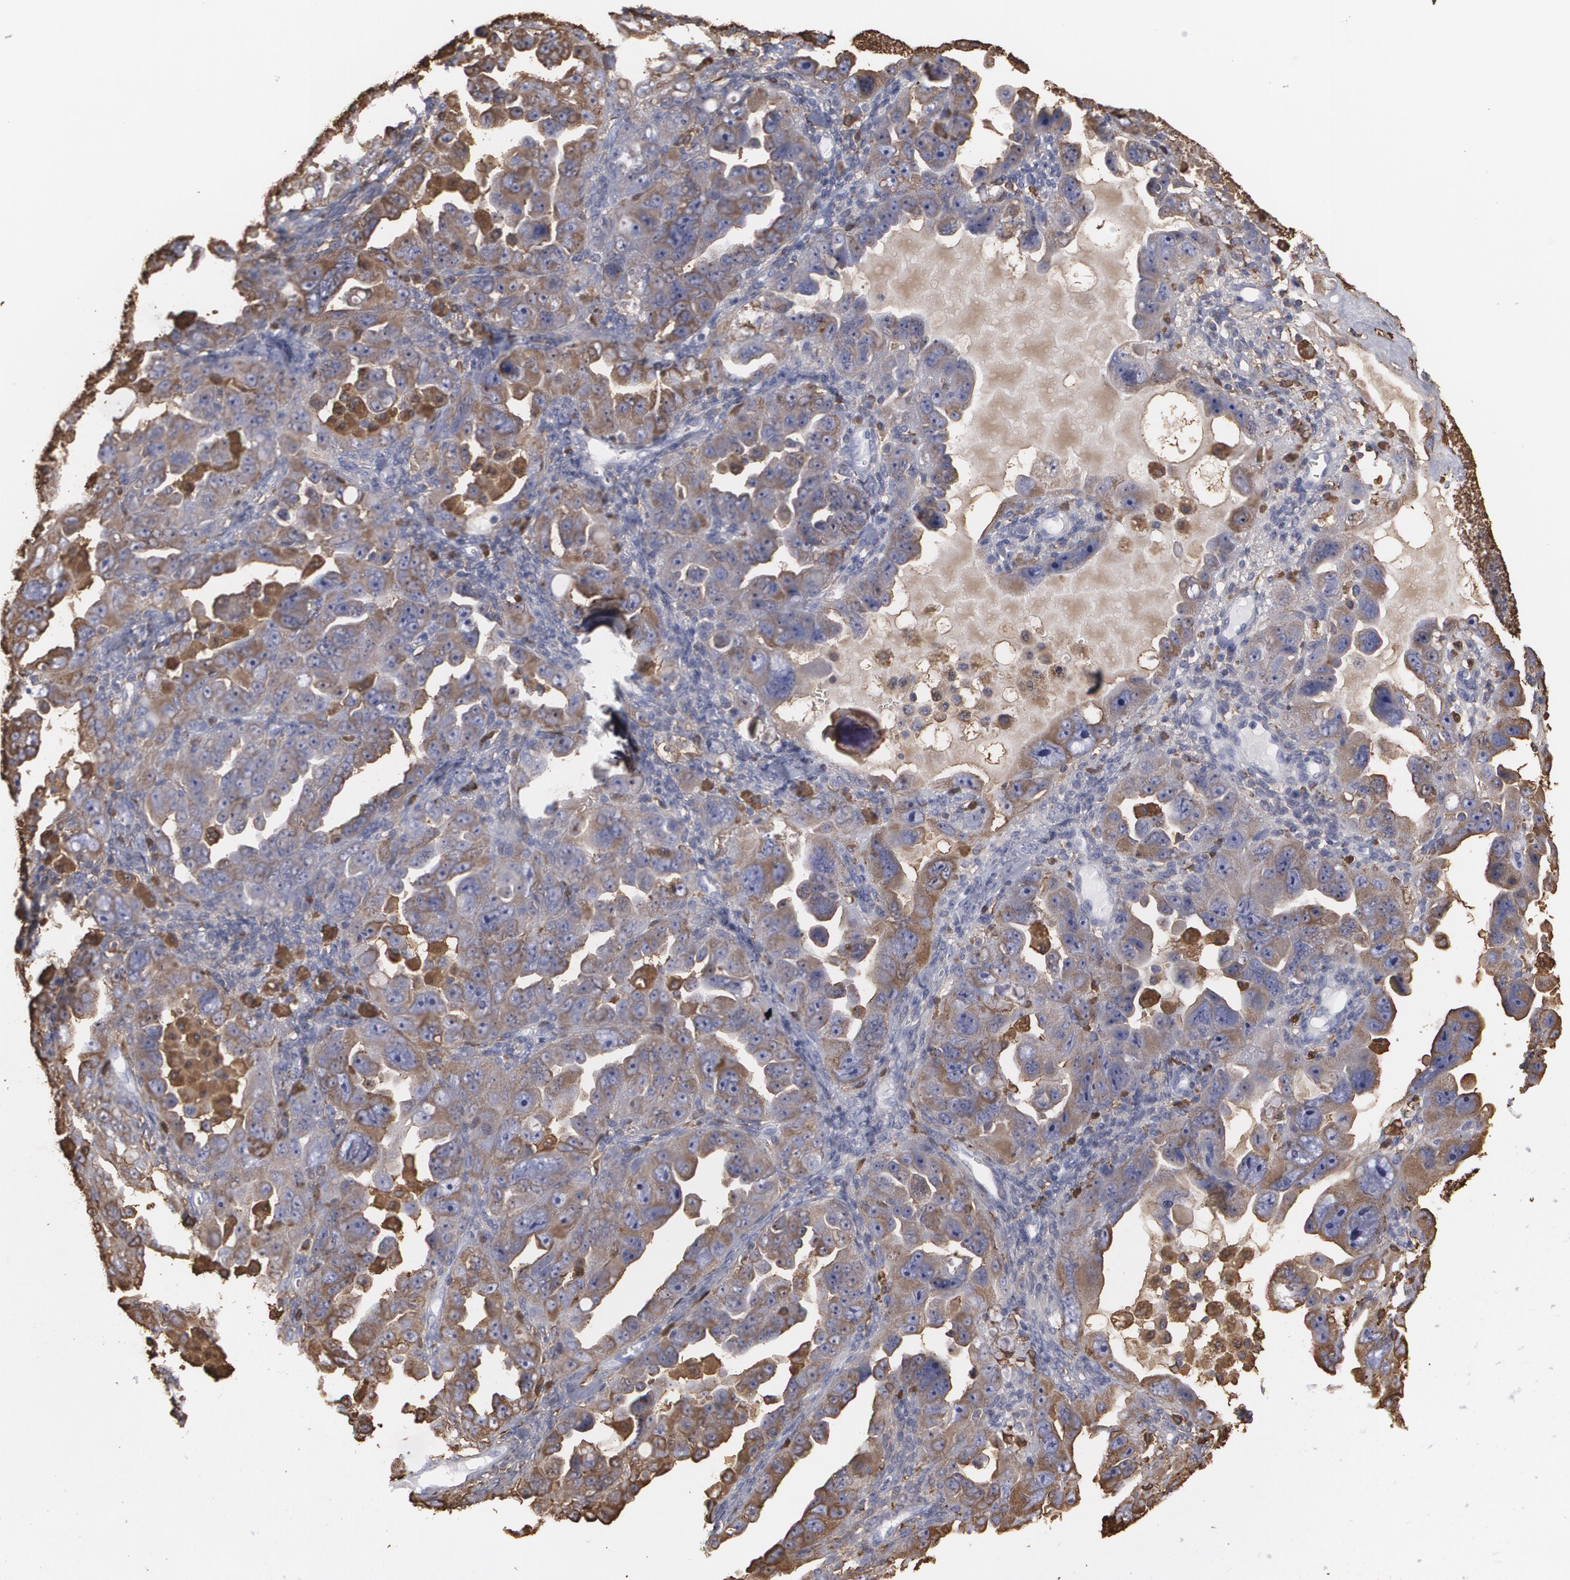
{"staining": {"intensity": "weak", "quantity": "25%-75%", "location": "cytoplasmic/membranous"}, "tissue": "ovarian cancer", "cell_type": "Tumor cells", "image_type": "cancer", "snomed": [{"axis": "morphology", "description": "Cystadenocarcinoma, serous, NOS"}, {"axis": "topography", "description": "Ovary"}], "caption": "This is an image of immunohistochemistry (IHC) staining of serous cystadenocarcinoma (ovarian), which shows weak staining in the cytoplasmic/membranous of tumor cells.", "gene": "ODC1", "patient": {"sex": "female", "age": 66}}